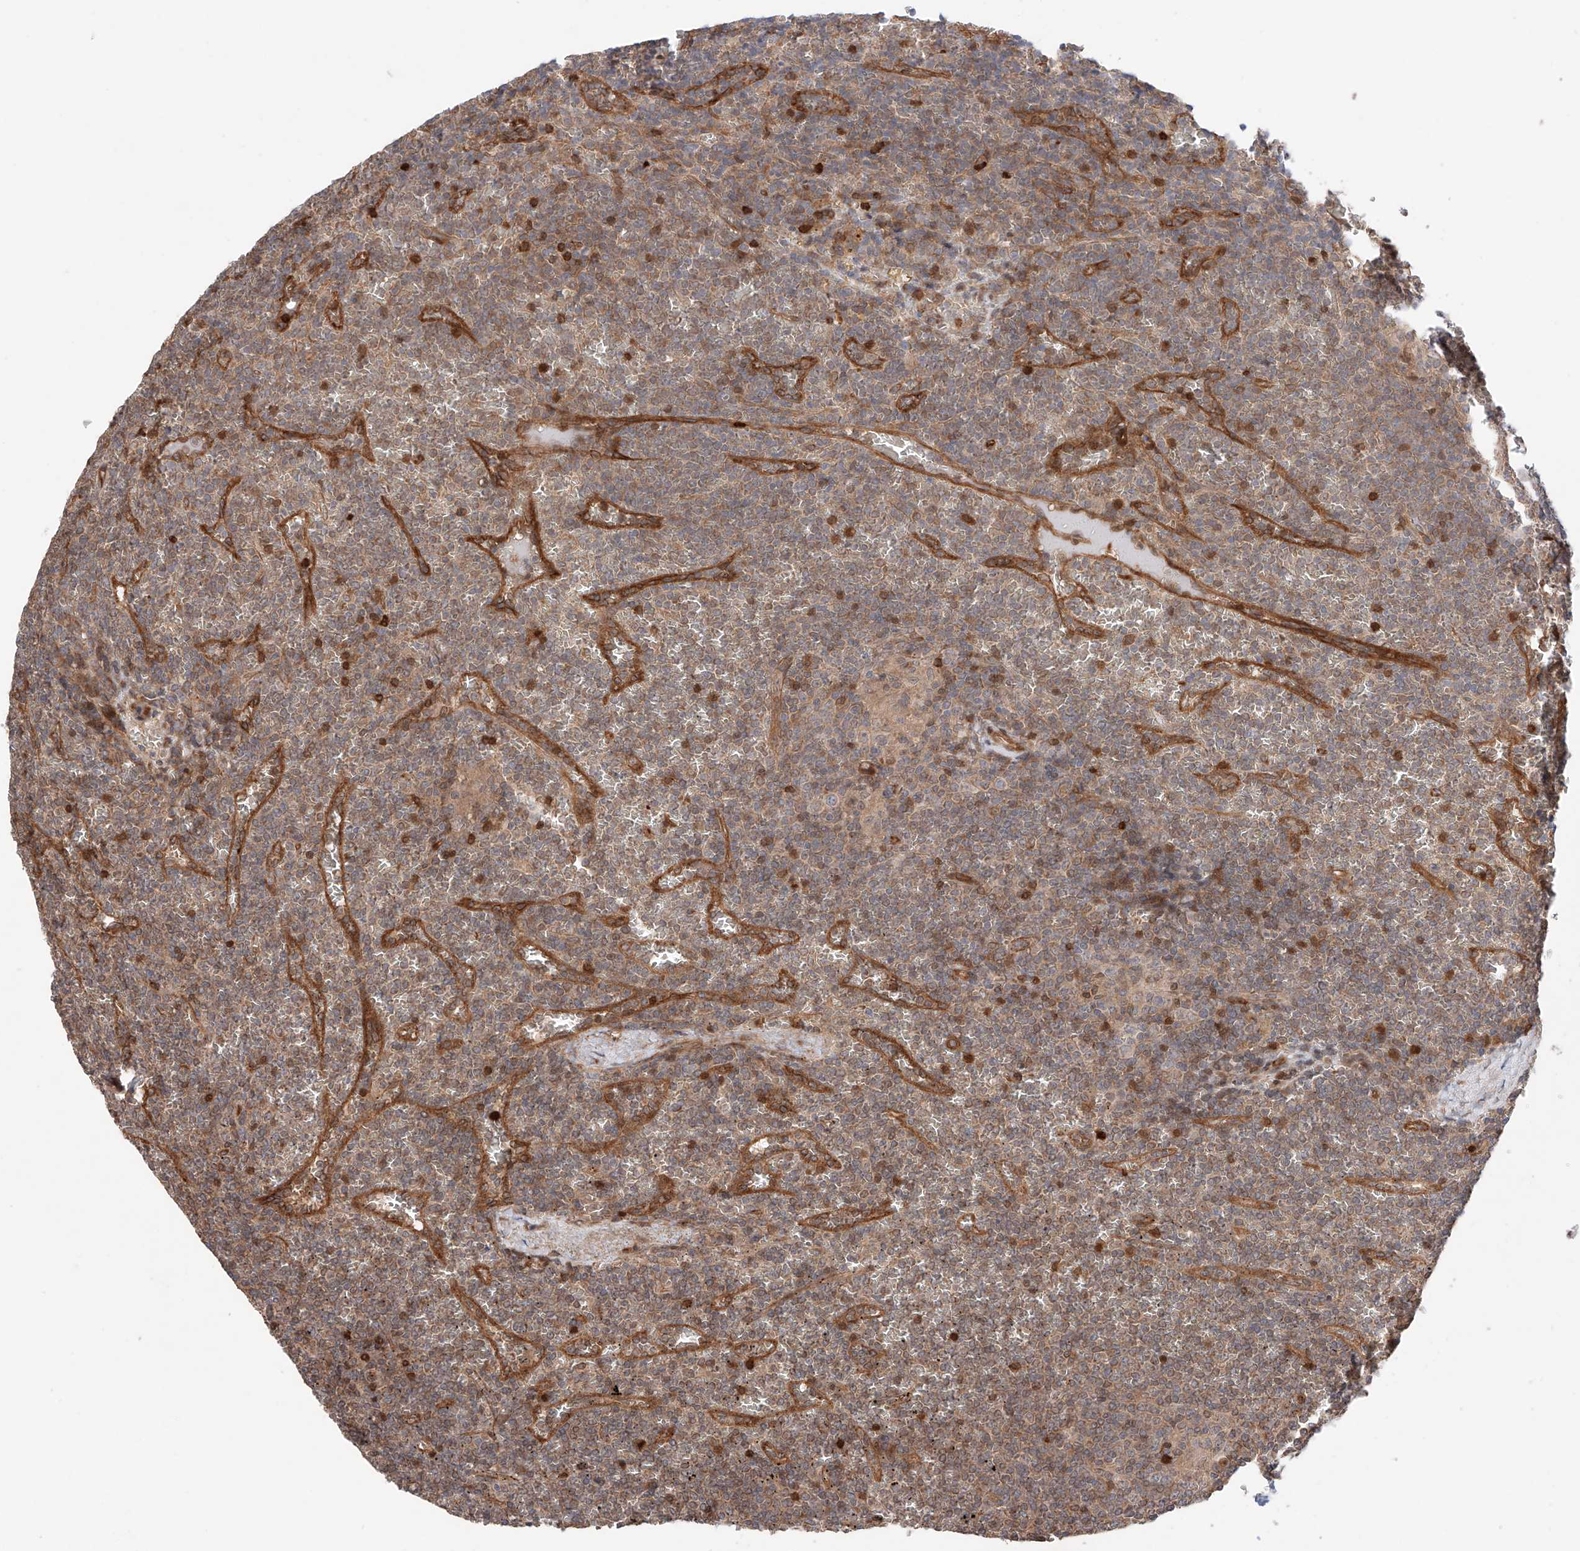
{"staining": {"intensity": "weak", "quantity": "25%-75%", "location": "cytoplasmic/membranous"}, "tissue": "lymphoma", "cell_type": "Tumor cells", "image_type": "cancer", "snomed": [{"axis": "morphology", "description": "Malignant lymphoma, non-Hodgkin's type, Low grade"}, {"axis": "topography", "description": "Spleen"}], "caption": "Lymphoma stained with DAB (3,3'-diaminobenzidine) IHC demonstrates low levels of weak cytoplasmic/membranous expression in about 25%-75% of tumor cells. The protein is shown in brown color, while the nuclei are stained blue.", "gene": "IGSF22", "patient": {"sex": "female", "age": 19}}